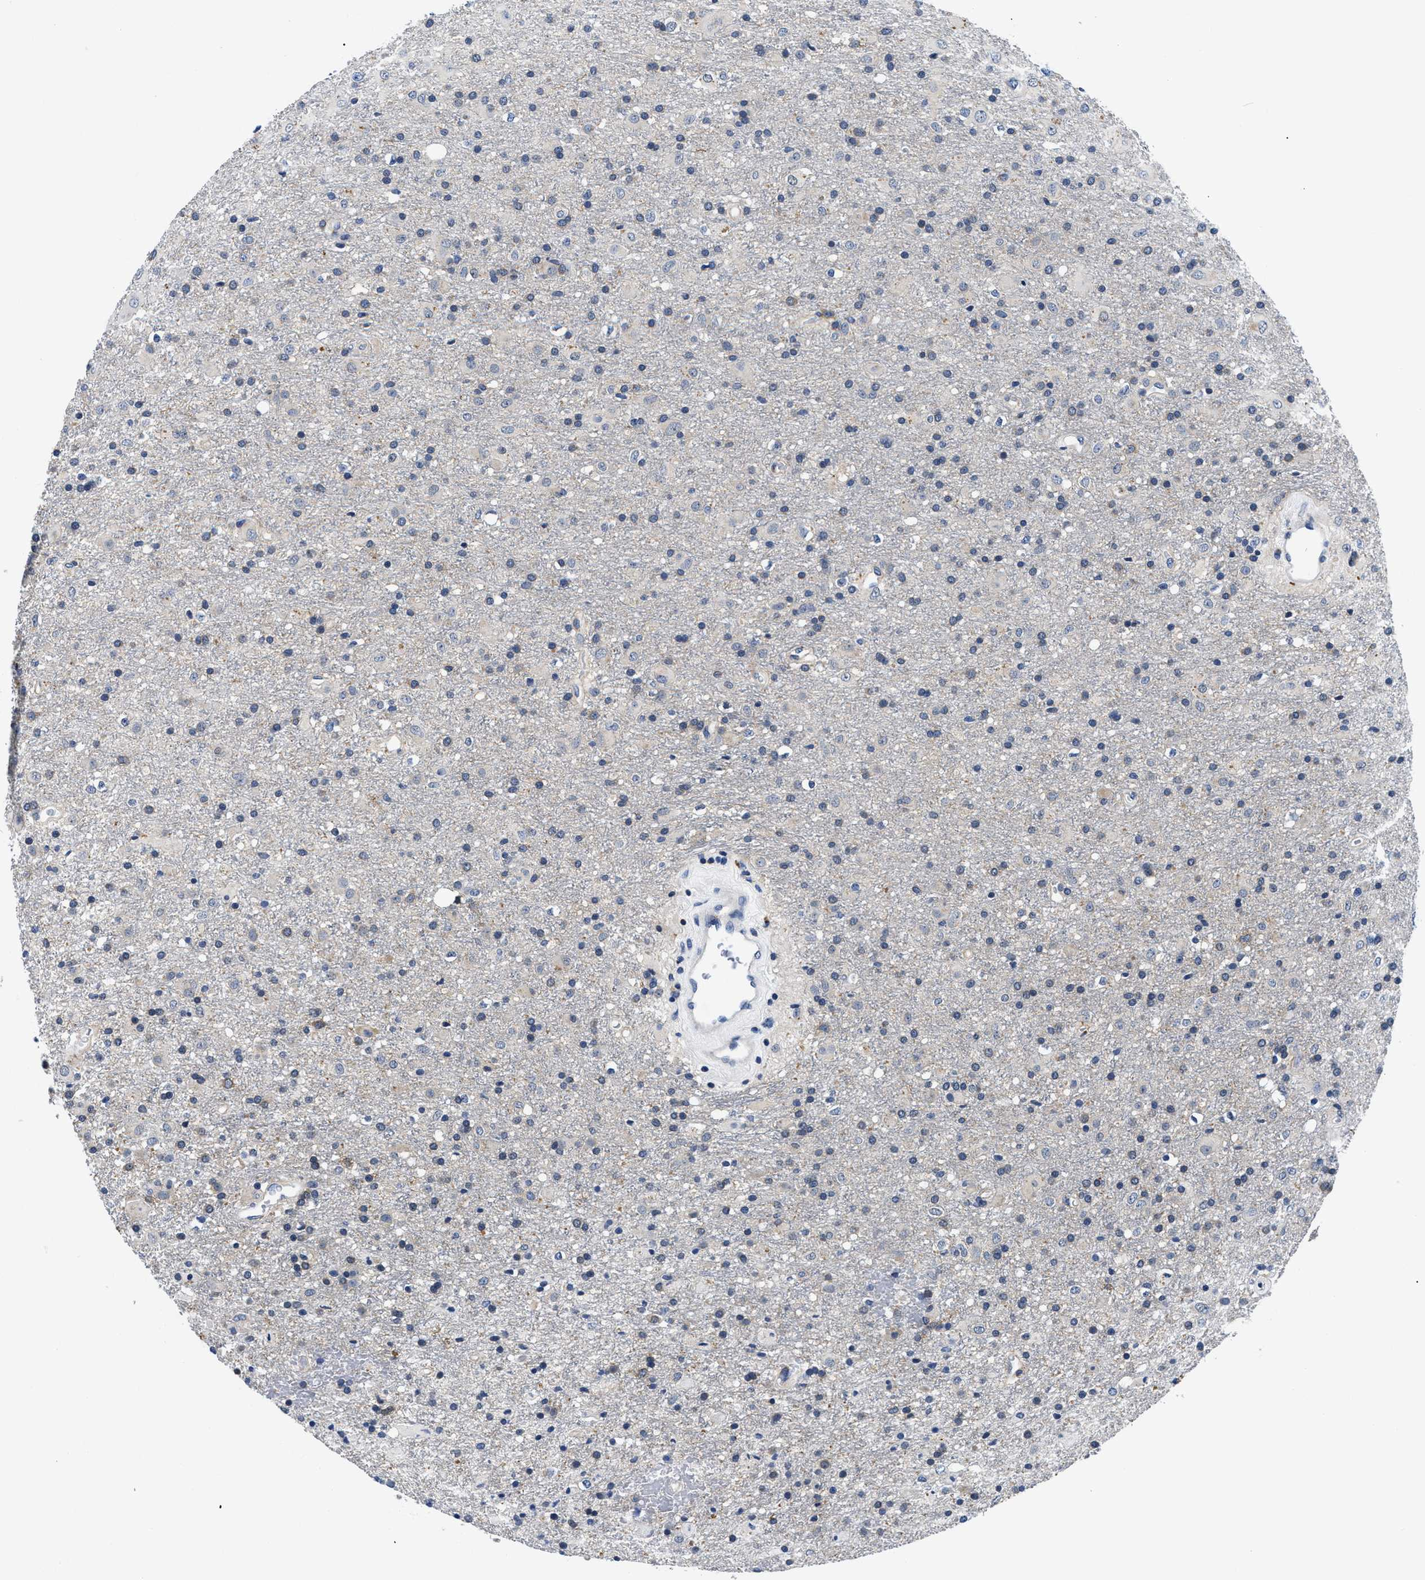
{"staining": {"intensity": "negative", "quantity": "none", "location": "none"}, "tissue": "glioma", "cell_type": "Tumor cells", "image_type": "cancer", "snomed": [{"axis": "morphology", "description": "Glioma, malignant, Low grade"}, {"axis": "topography", "description": "Brain"}], "caption": "This is a photomicrograph of immunohistochemistry (IHC) staining of malignant low-grade glioma, which shows no positivity in tumor cells.", "gene": "MEA1", "patient": {"sex": "male", "age": 65}}